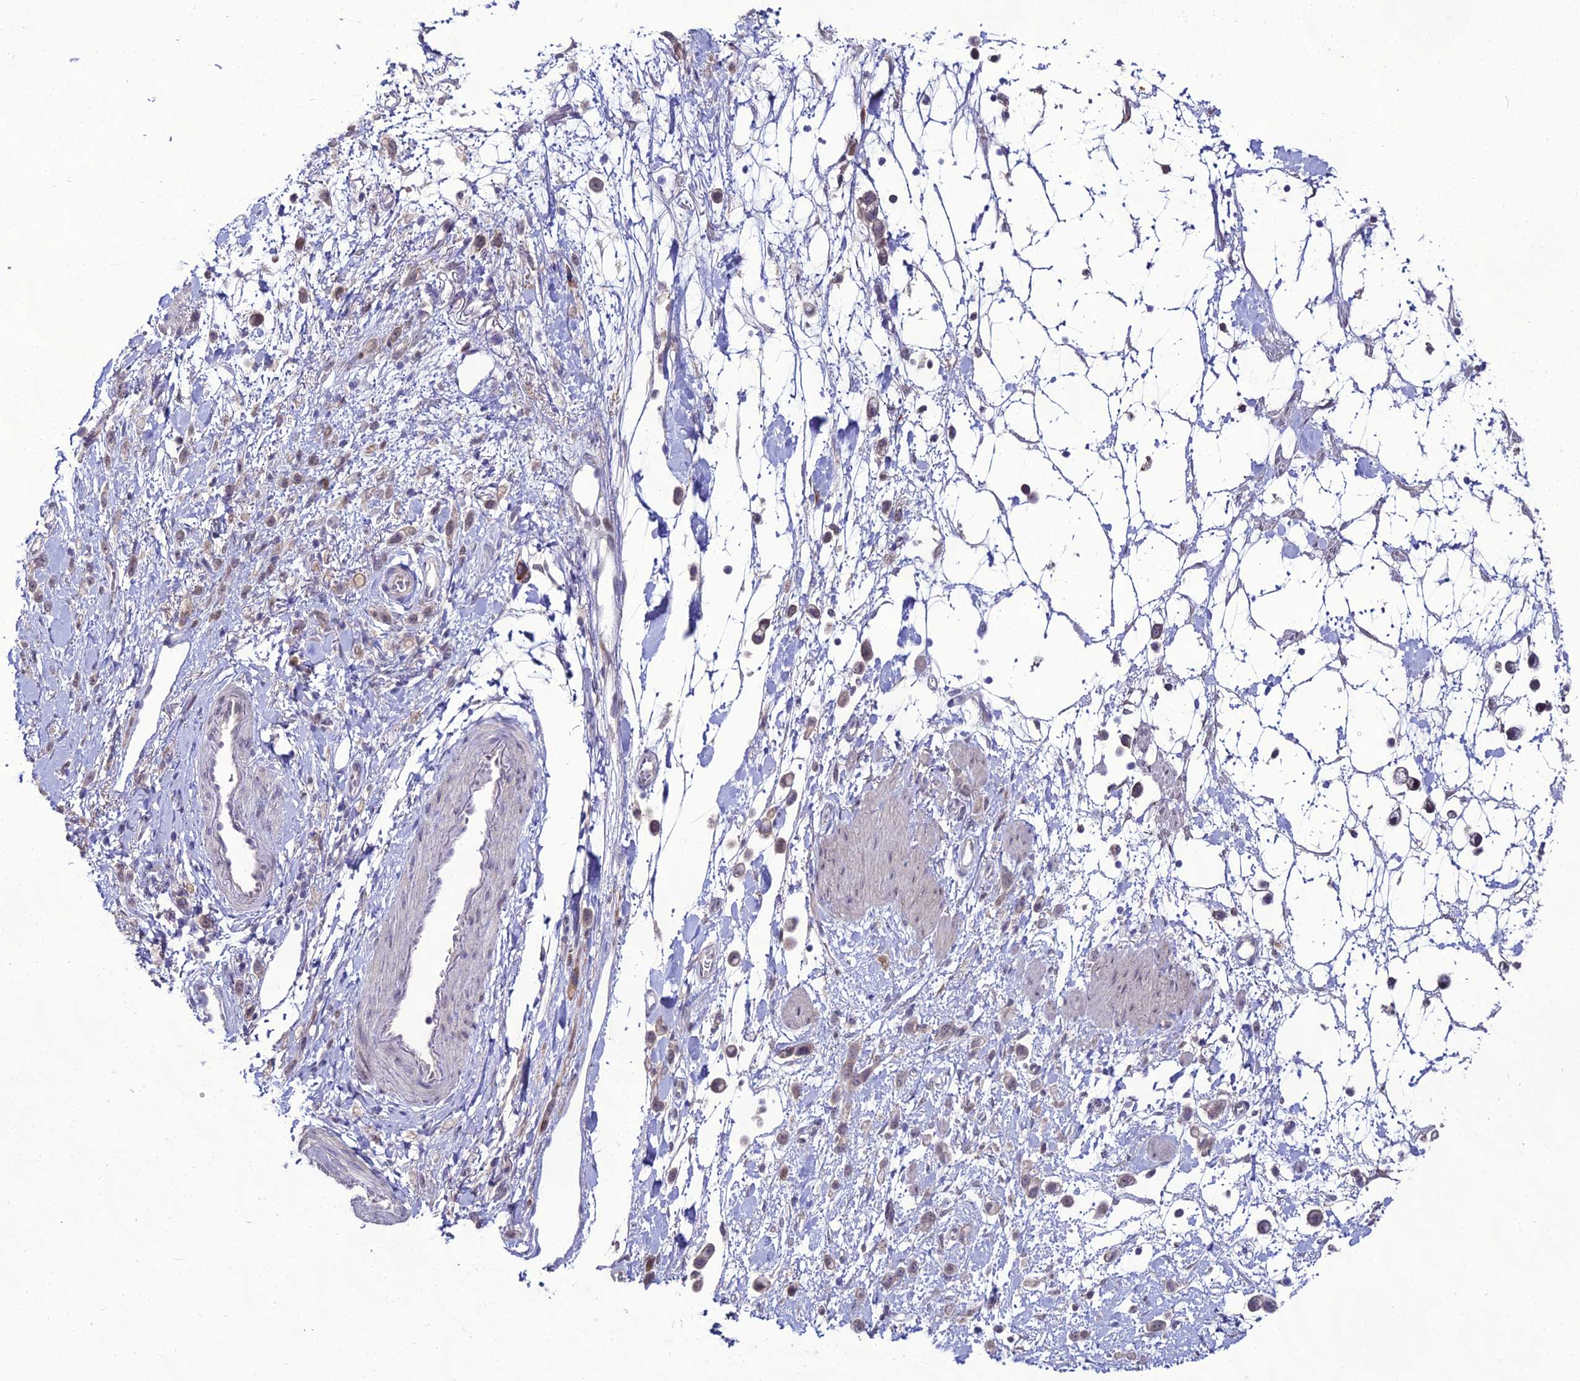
{"staining": {"intensity": "negative", "quantity": "none", "location": "none"}, "tissue": "stomach cancer", "cell_type": "Tumor cells", "image_type": "cancer", "snomed": [{"axis": "morphology", "description": "Adenocarcinoma, NOS"}, {"axis": "topography", "description": "Stomach"}], "caption": "This is a histopathology image of immunohistochemistry staining of stomach cancer, which shows no staining in tumor cells.", "gene": "TROAP", "patient": {"sex": "female", "age": 65}}